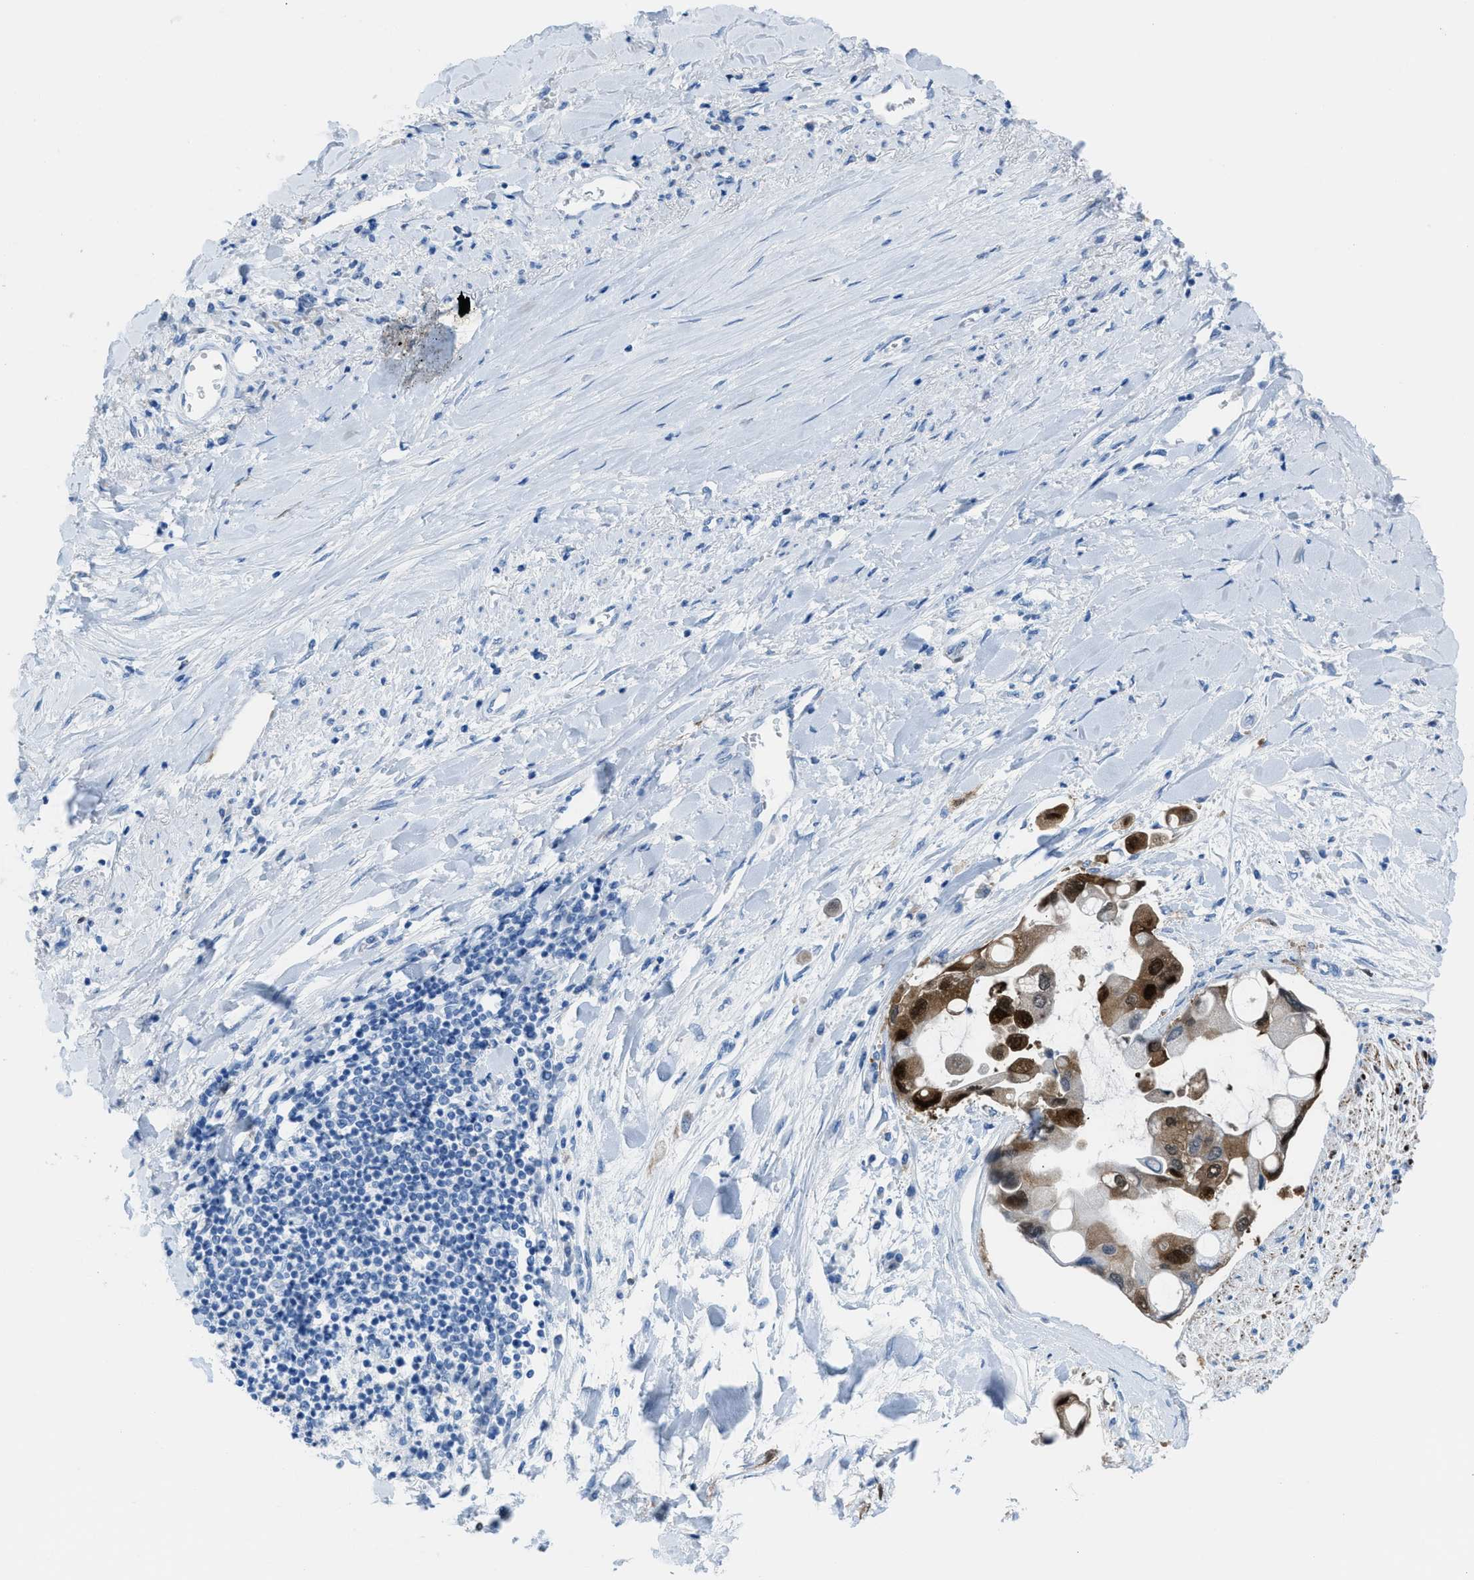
{"staining": {"intensity": "strong", "quantity": ">75%", "location": "cytoplasmic/membranous,nuclear"}, "tissue": "liver cancer", "cell_type": "Tumor cells", "image_type": "cancer", "snomed": [{"axis": "morphology", "description": "Cholangiocarcinoma"}, {"axis": "topography", "description": "Liver"}], "caption": "Protein staining displays strong cytoplasmic/membranous and nuclear positivity in approximately >75% of tumor cells in liver cholangiocarcinoma. The staining is performed using DAB brown chromogen to label protein expression. The nuclei are counter-stained blue using hematoxylin.", "gene": "CDKN2A", "patient": {"sex": "male", "age": 50}}